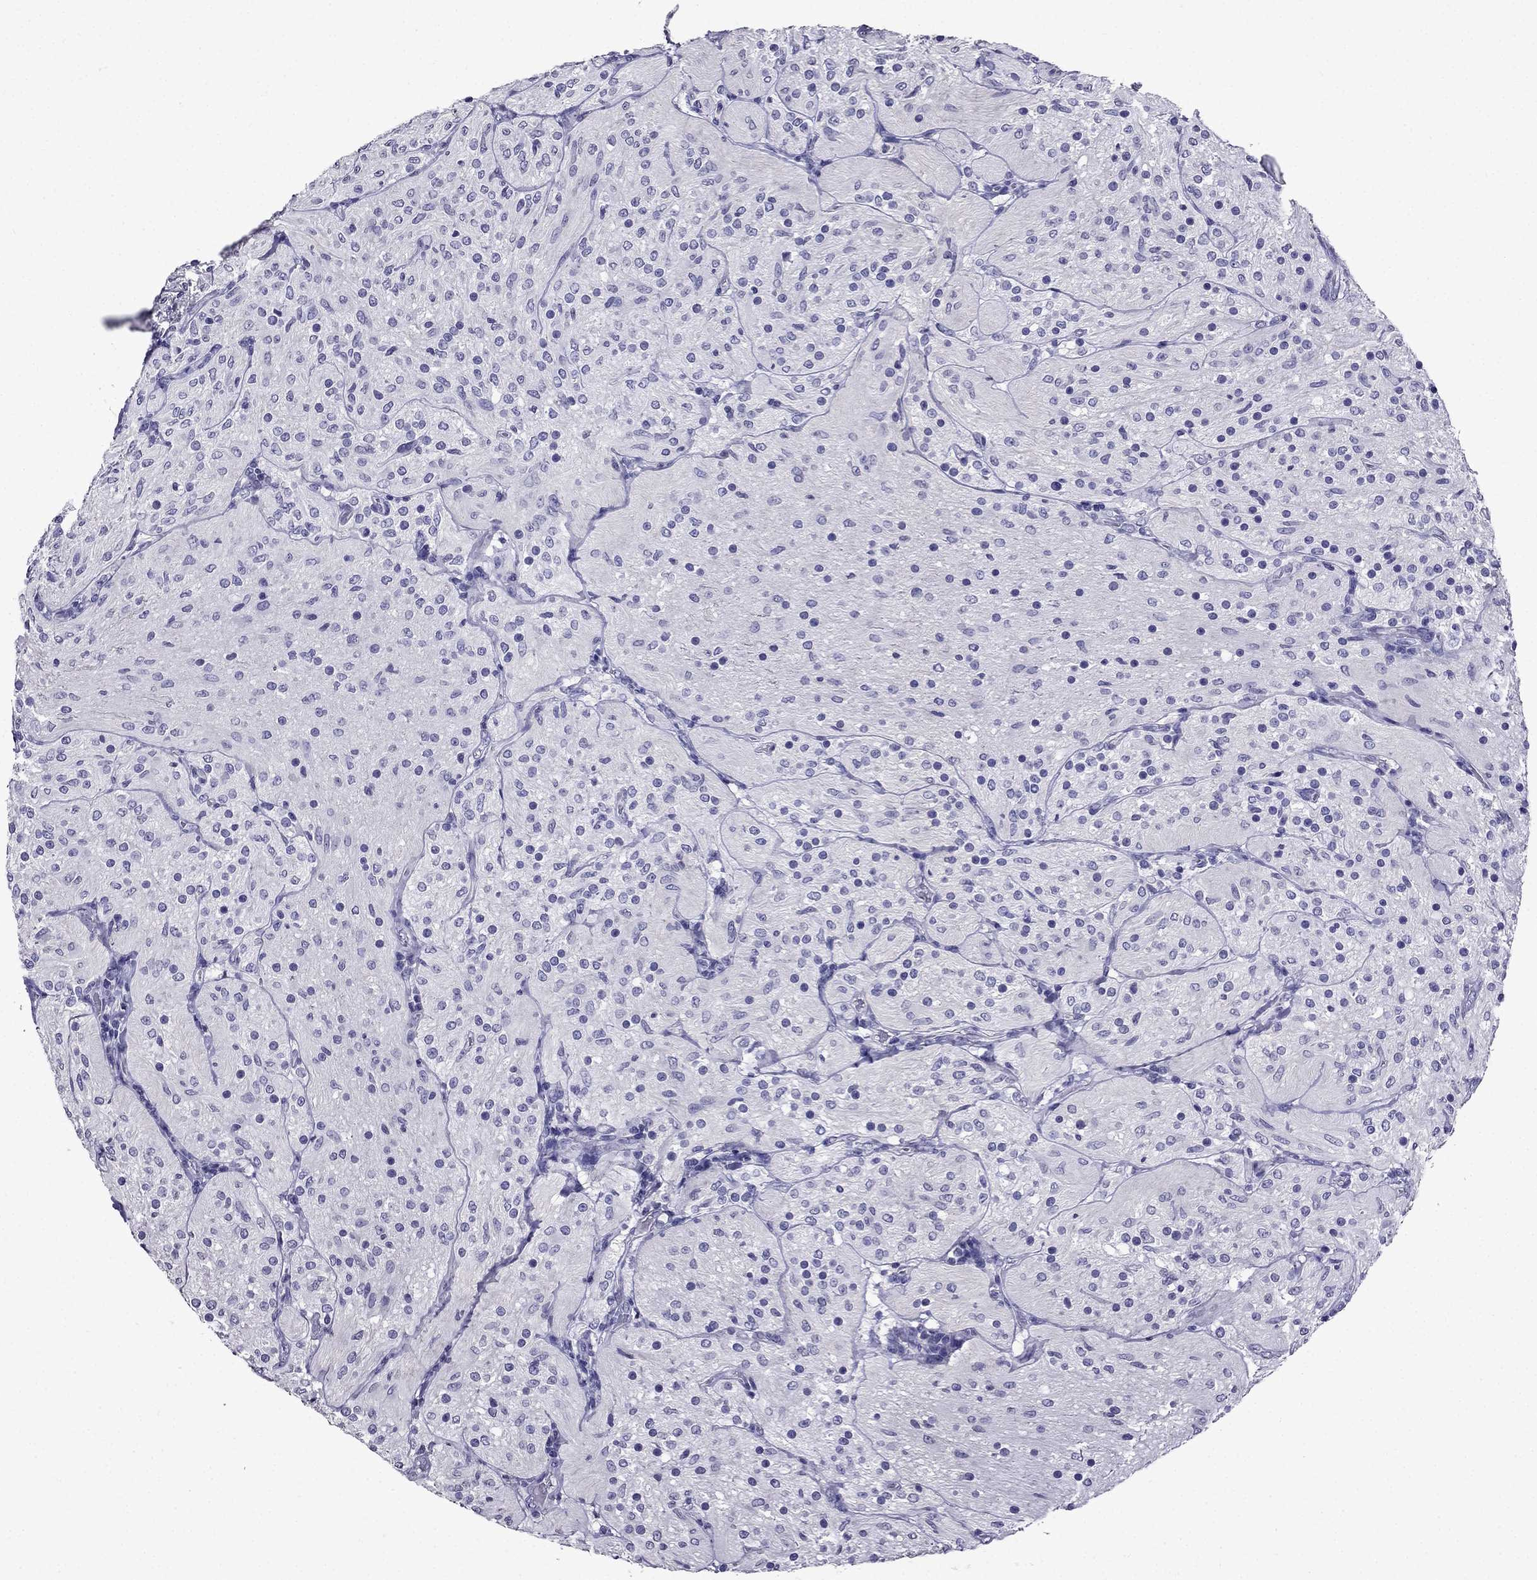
{"staining": {"intensity": "negative", "quantity": "none", "location": "none"}, "tissue": "glioma", "cell_type": "Tumor cells", "image_type": "cancer", "snomed": [{"axis": "morphology", "description": "Glioma, malignant, Low grade"}, {"axis": "topography", "description": "Brain"}], "caption": "This photomicrograph is of low-grade glioma (malignant) stained with immunohistochemistry to label a protein in brown with the nuclei are counter-stained blue. There is no positivity in tumor cells. The staining is performed using DAB brown chromogen with nuclei counter-stained in using hematoxylin.", "gene": "DNAH17", "patient": {"sex": "male", "age": 3}}